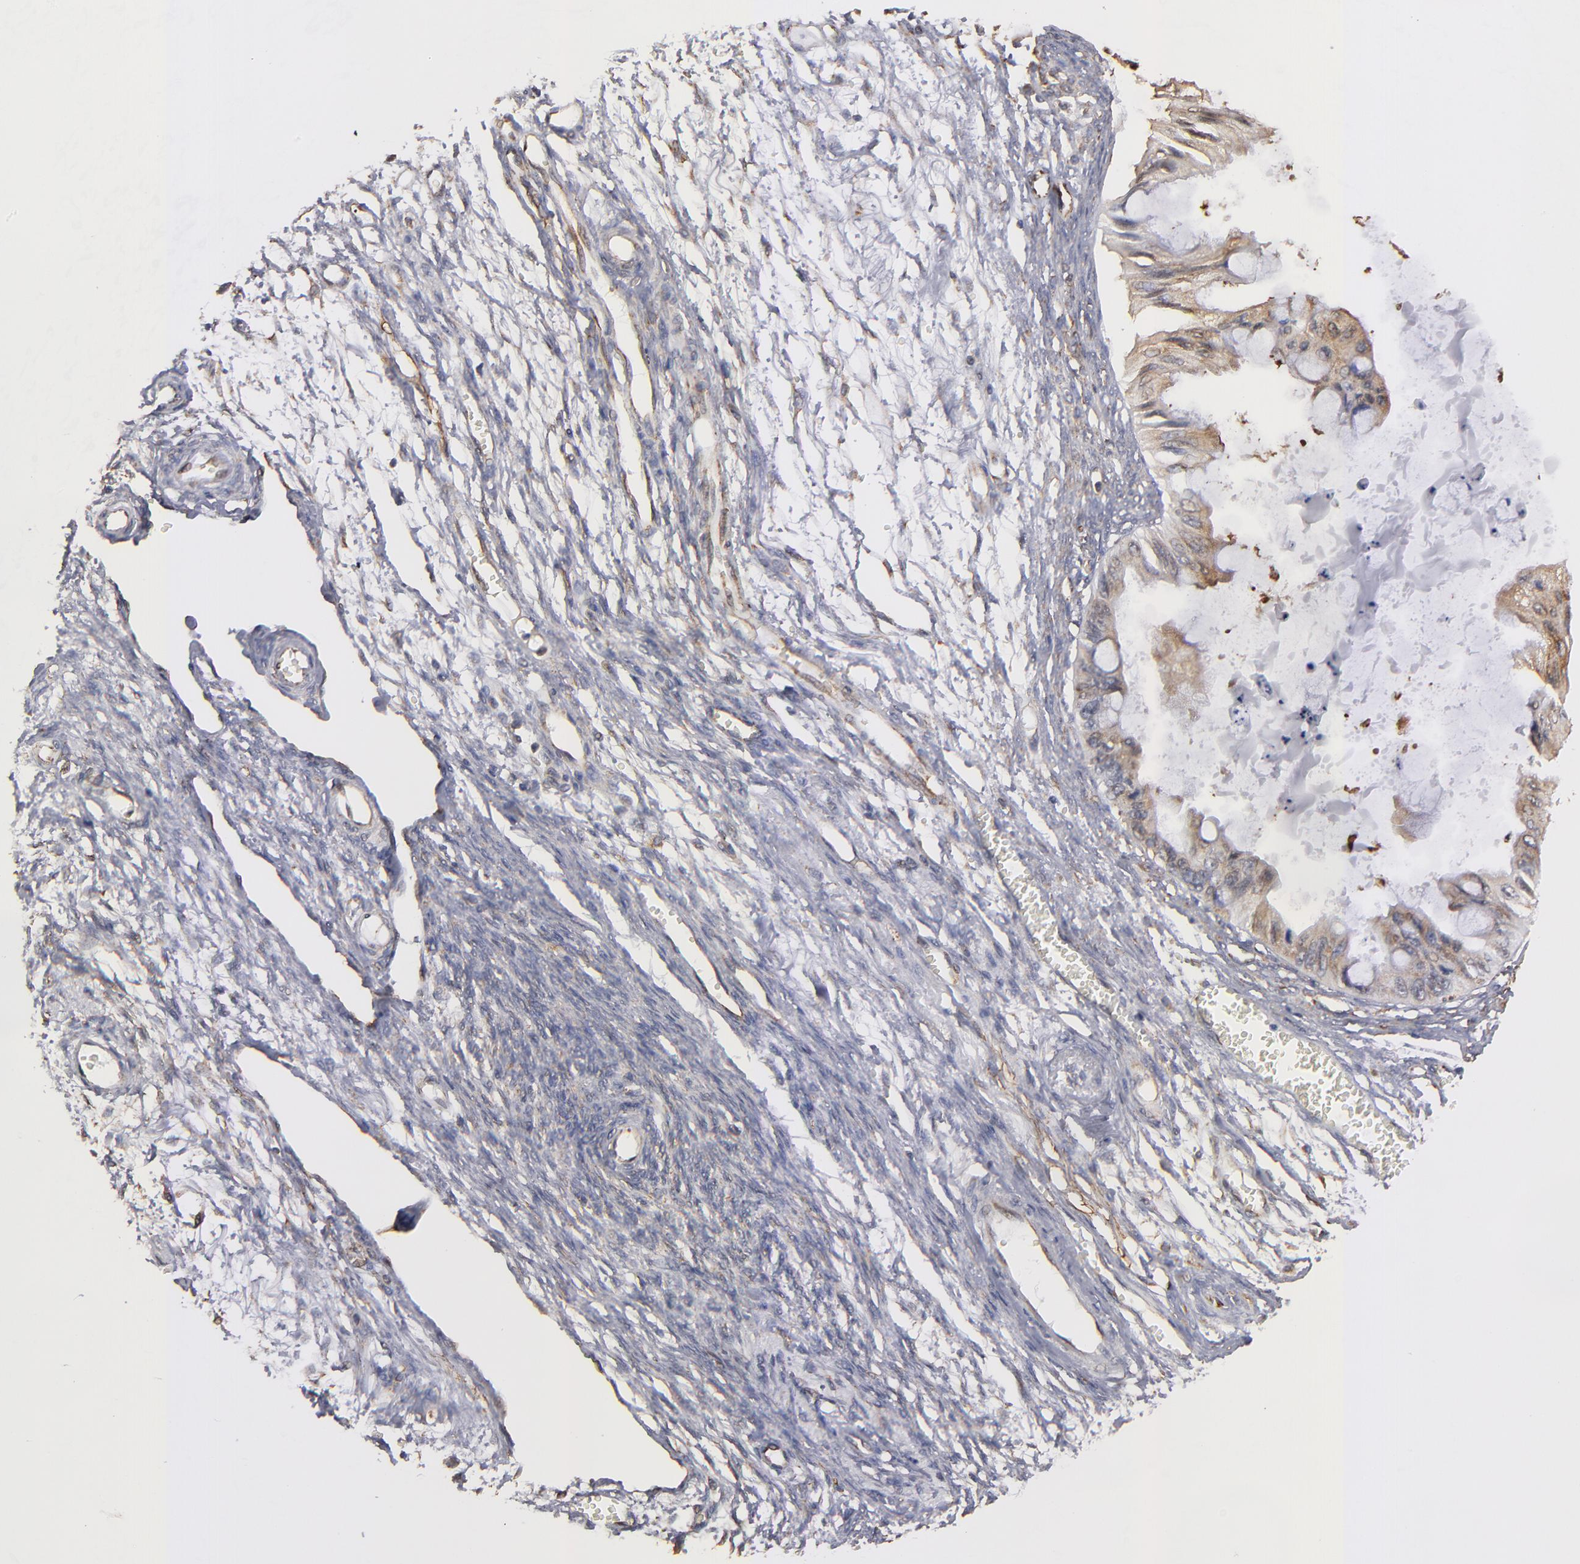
{"staining": {"intensity": "moderate", "quantity": ">75%", "location": "cytoplasmic/membranous"}, "tissue": "ovarian cancer", "cell_type": "Tumor cells", "image_type": "cancer", "snomed": [{"axis": "morphology", "description": "Cystadenocarcinoma, mucinous, NOS"}, {"axis": "topography", "description": "Ovary"}], "caption": "Approximately >75% of tumor cells in ovarian cancer (mucinous cystadenocarcinoma) reveal moderate cytoplasmic/membranous protein expression as visualized by brown immunohistochemical staining.", "gene": "KTN1", "patient": {"sex": "female", "age": 57}}